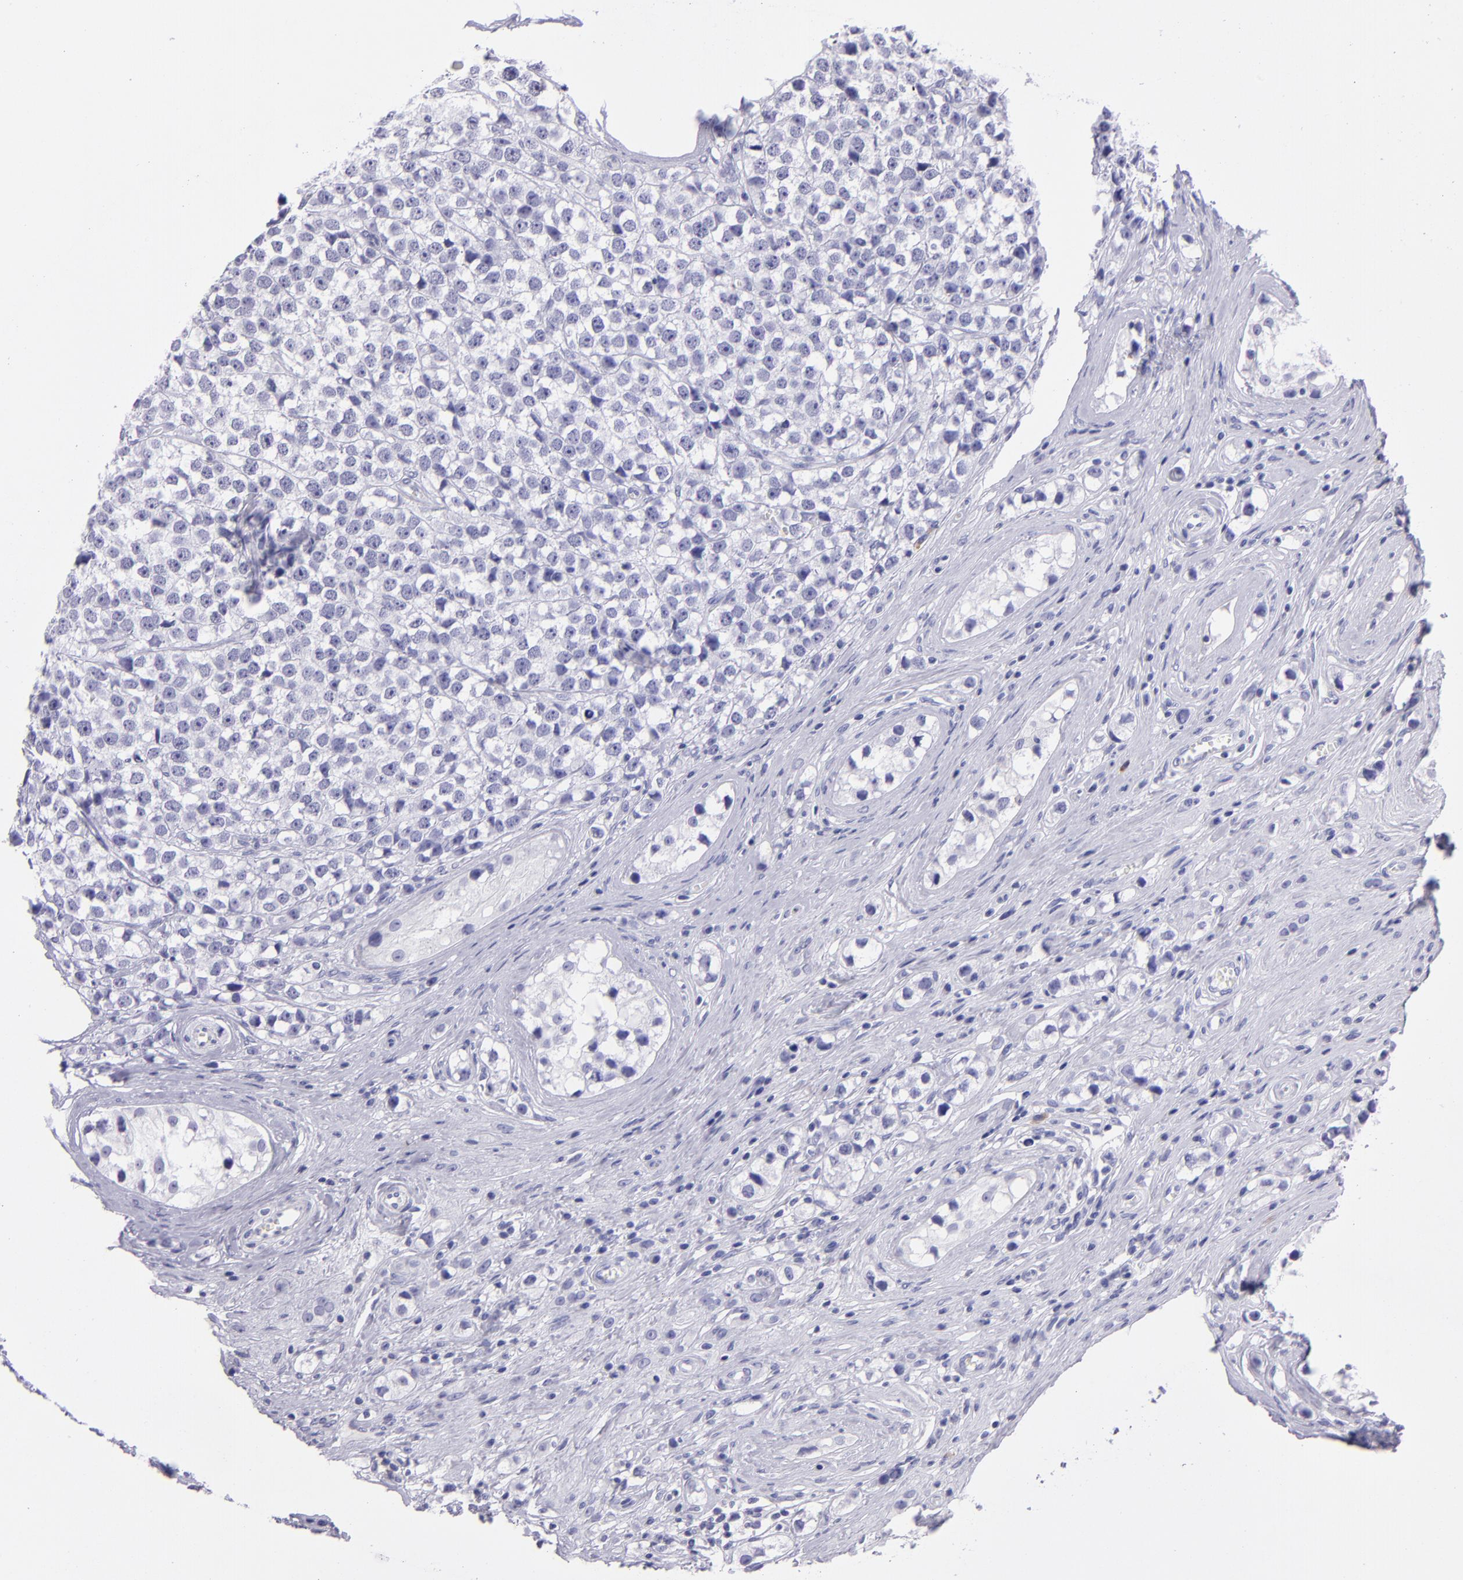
{"staining": {"intensity": "negative", "quantity": "none", "location": "none"}, "tissue": "testis cancer", "cell_type": "Tumor cells", "image_type": "cancer", "snomed": [{"axis": "morphology", "description": "Seminoma, NOS"}, {"axis": "topography", "description": "Testis"}], "caption": "The IHC histopathology image has no significant staining in tumor cells of testis cancer tissue.", "gene": "TYRP1", "patient": {"sex": "male", "age": 25}}